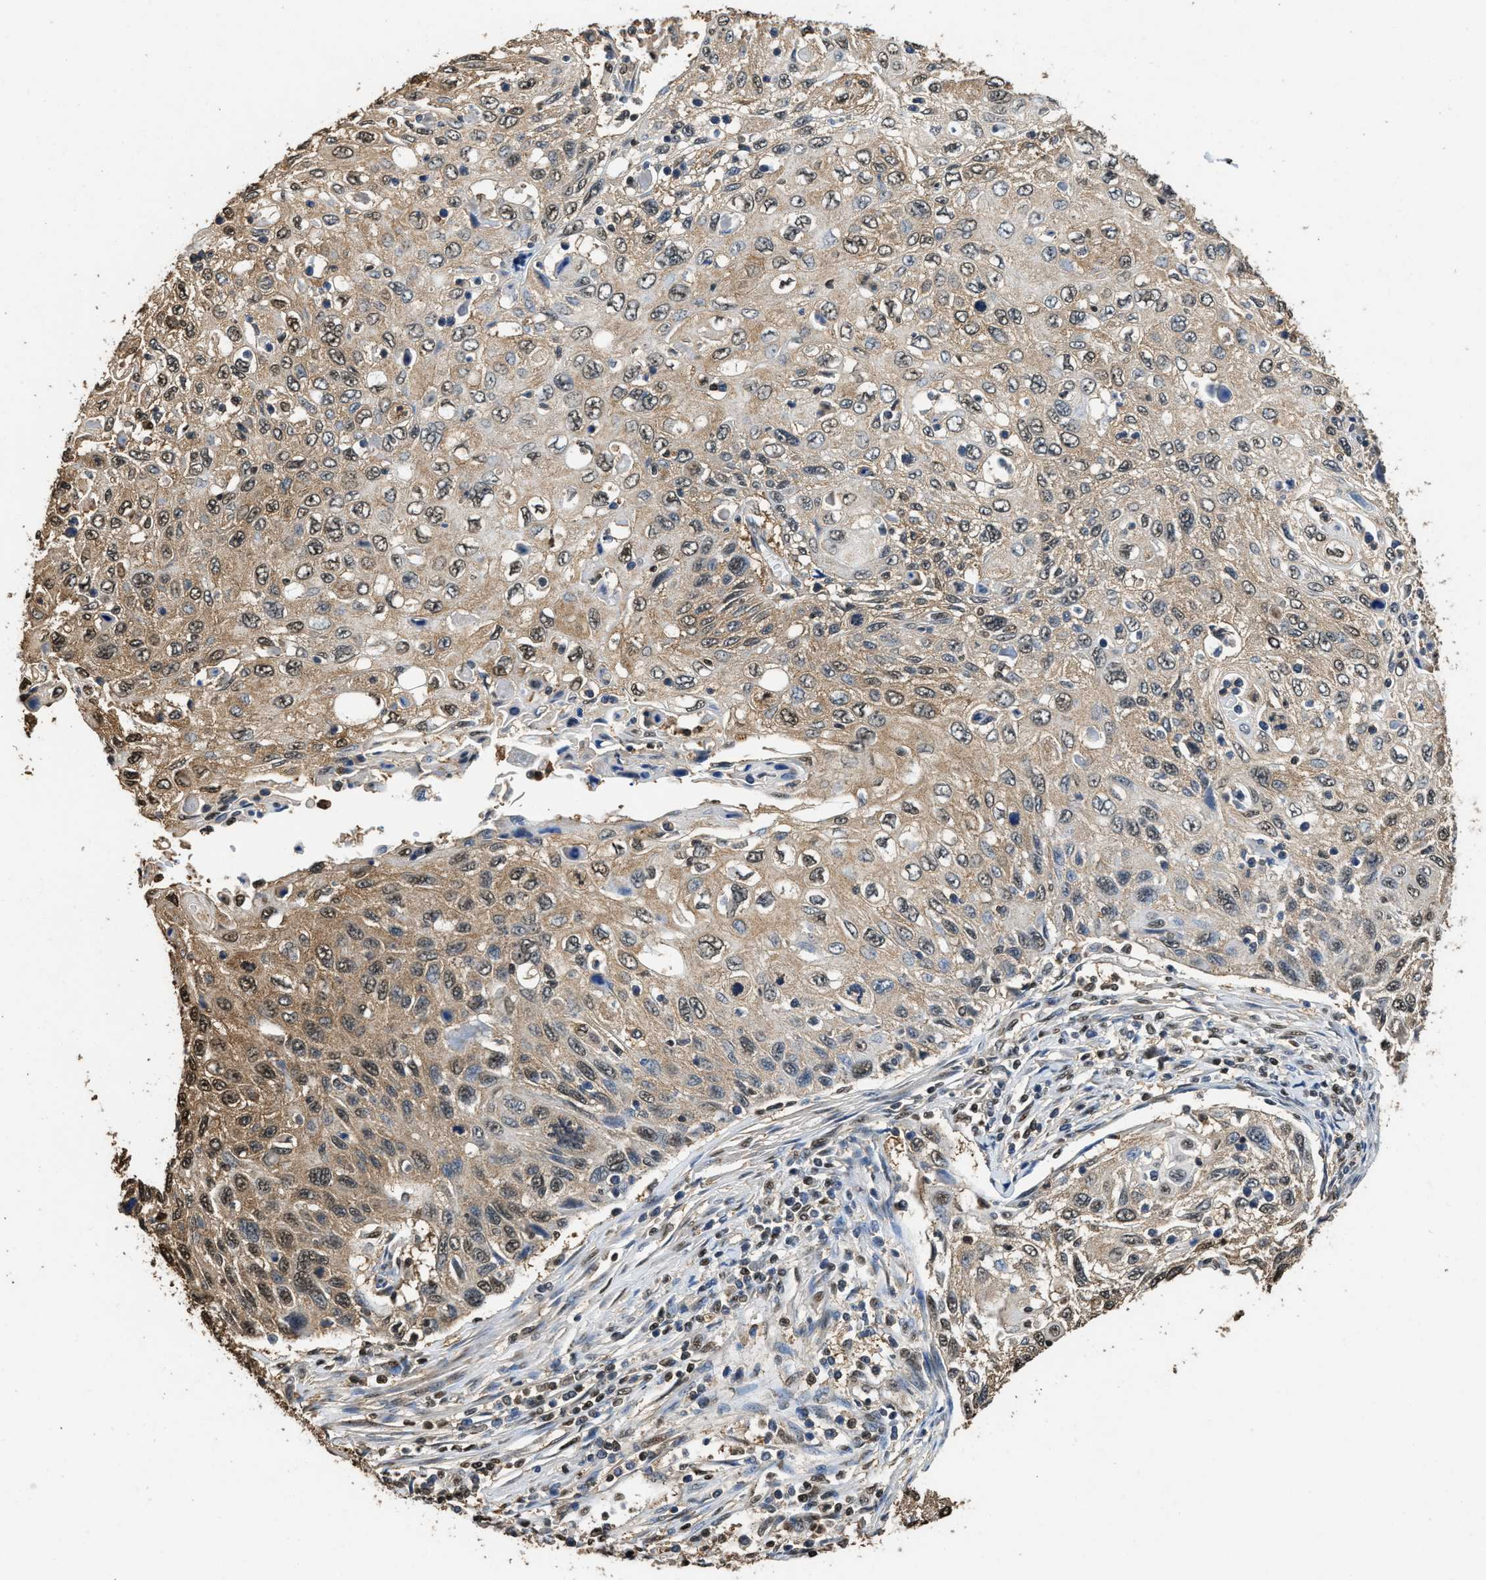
{"staining": {"intensity": "moderate", "quantity": "25%-75%", "location": "cytoplasmic/membranous,nuclear"}, "tissue": "cervical cancer", "cell_type": "Tumor cells", "image_type": "cancer", "snomed": [{"axis": "morphology", "description": "Squamous cell carcinoma, NOS"}, {"axis": "topography", "description": "Cervix"}], "caption": "A micrograph of human cervical cancer (squamous cell carcinoma) stained for a protein demonstrates moderate cytoplasmic/membranous and nuclear brown staining in tumor cells.", "gene": "GAPDH", "patient": {"sex": "female", "age": 70}}